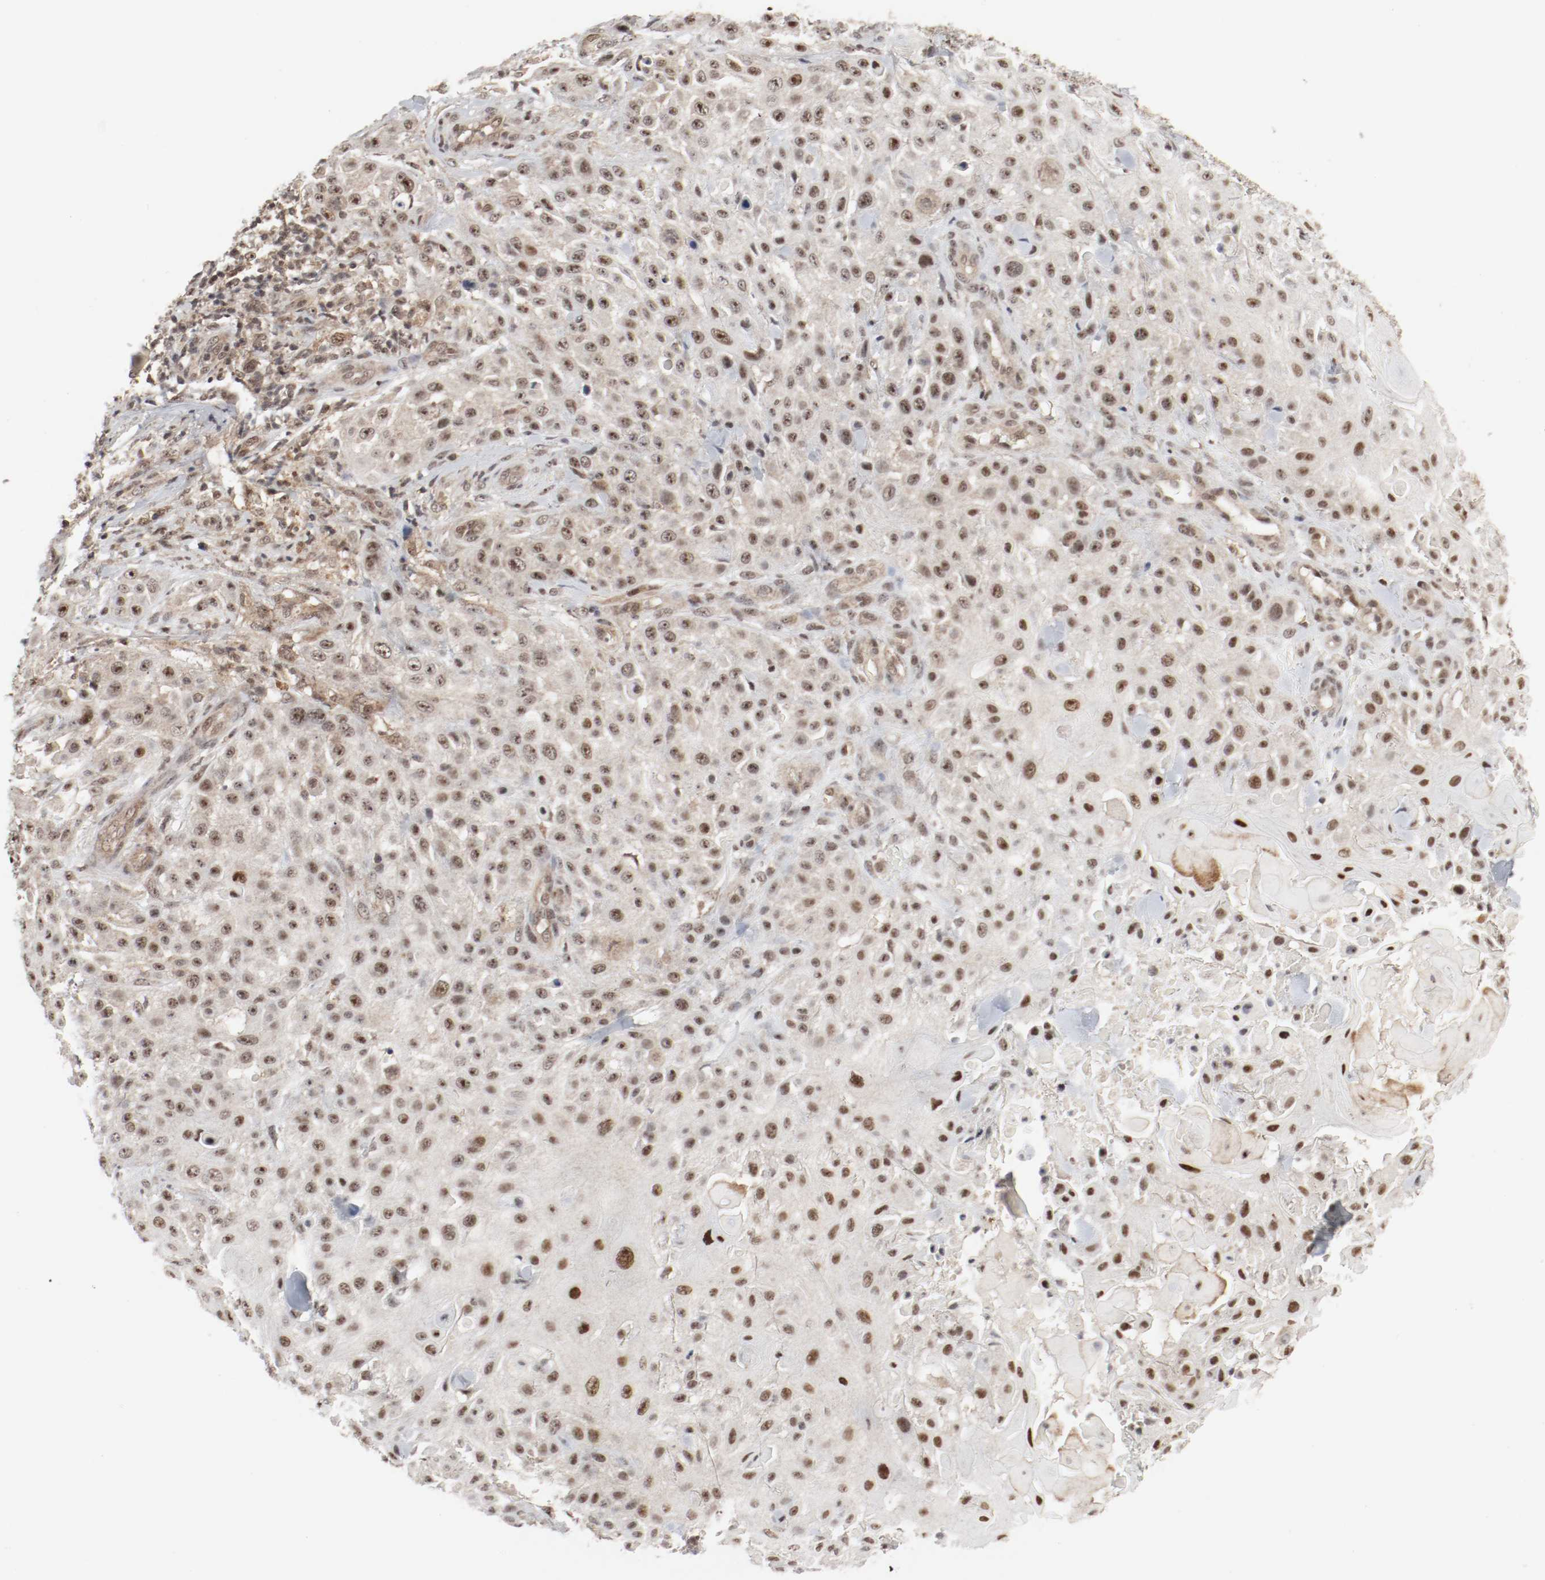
{"staining": {"intensity": "moderate", "quantity": ">75%", "location": "cytoplasmic/membranous,nuclear"}, "tissue": "skin cancer", "cell_type": "Tumor cells", "image_type": "cancer", "snomed": [{"axis": "morphology", "description": "Squamous cell carcinoma, NOS"}, {"axis": "topography", "description": "Skin"}], "caption": "High-magnification brightfield microscopy of skin squamous cell carcinoma stained with DAB (brown) and counterstained with hematoxylin (blue). tumor cells exhibit moderate cytoplasmic/membranous and nuclear expression is present in about>75% of cells.", "gene": "CSNK2B", "patient": {"sex": "female", "age": 42}}